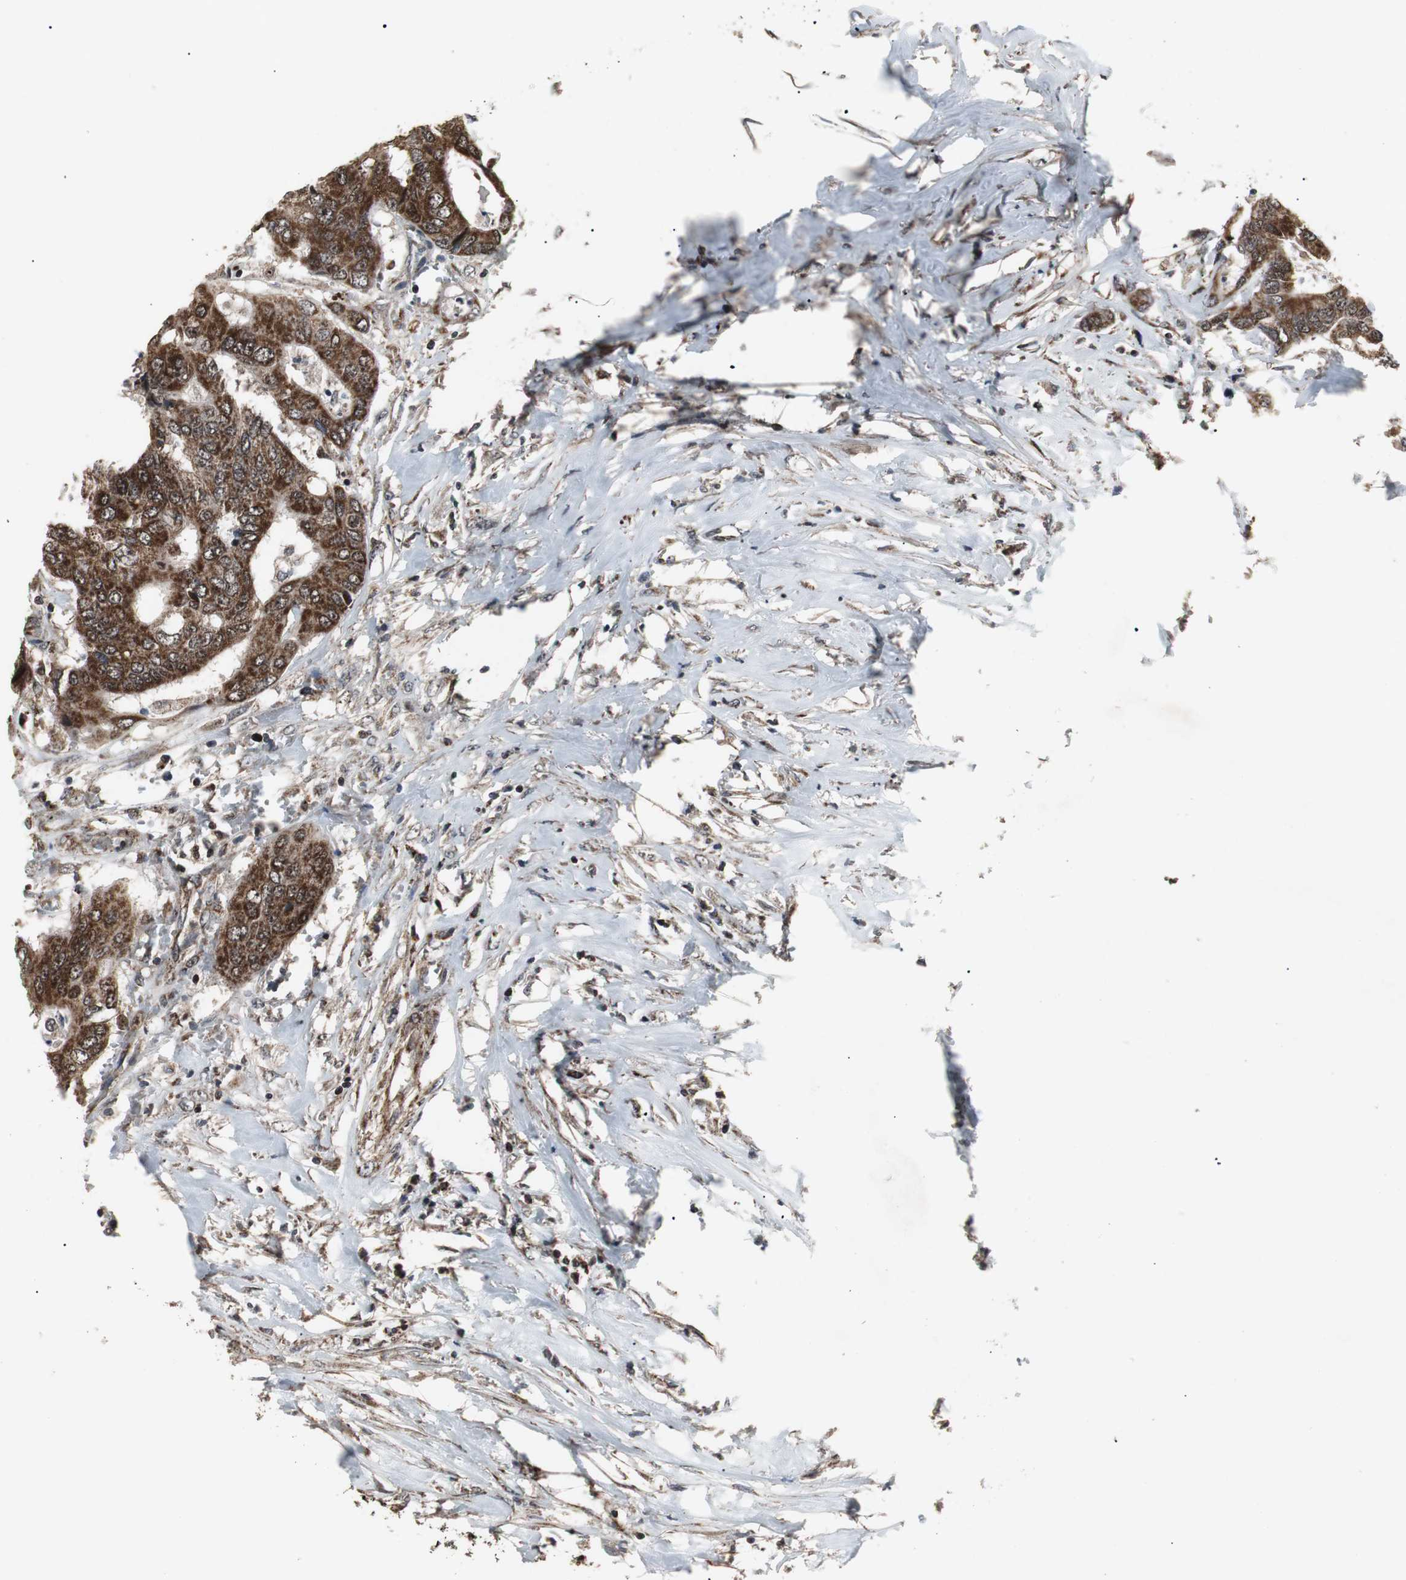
{"staining": {"intensity": "strong", "quantity": ">75%", "location": "cytoplasmic/membranous"}, "tissue": "colorectal cancer", "cell_type": "Tumor cells", "image_type": "cancer", "snomed": [{"axis": "morphology", "description": "Adenocarcinoma, NOS"}, {"axis": "topography", "description": "Colon"}], "caption": "This is an image of IHC staining of colorectal adenocarcinoma, which shows strong staining in the cytoplasmic/membranous of tumor cells.", "gene": "MRPL40", "patient": {"sex": "female", "age": 70}}